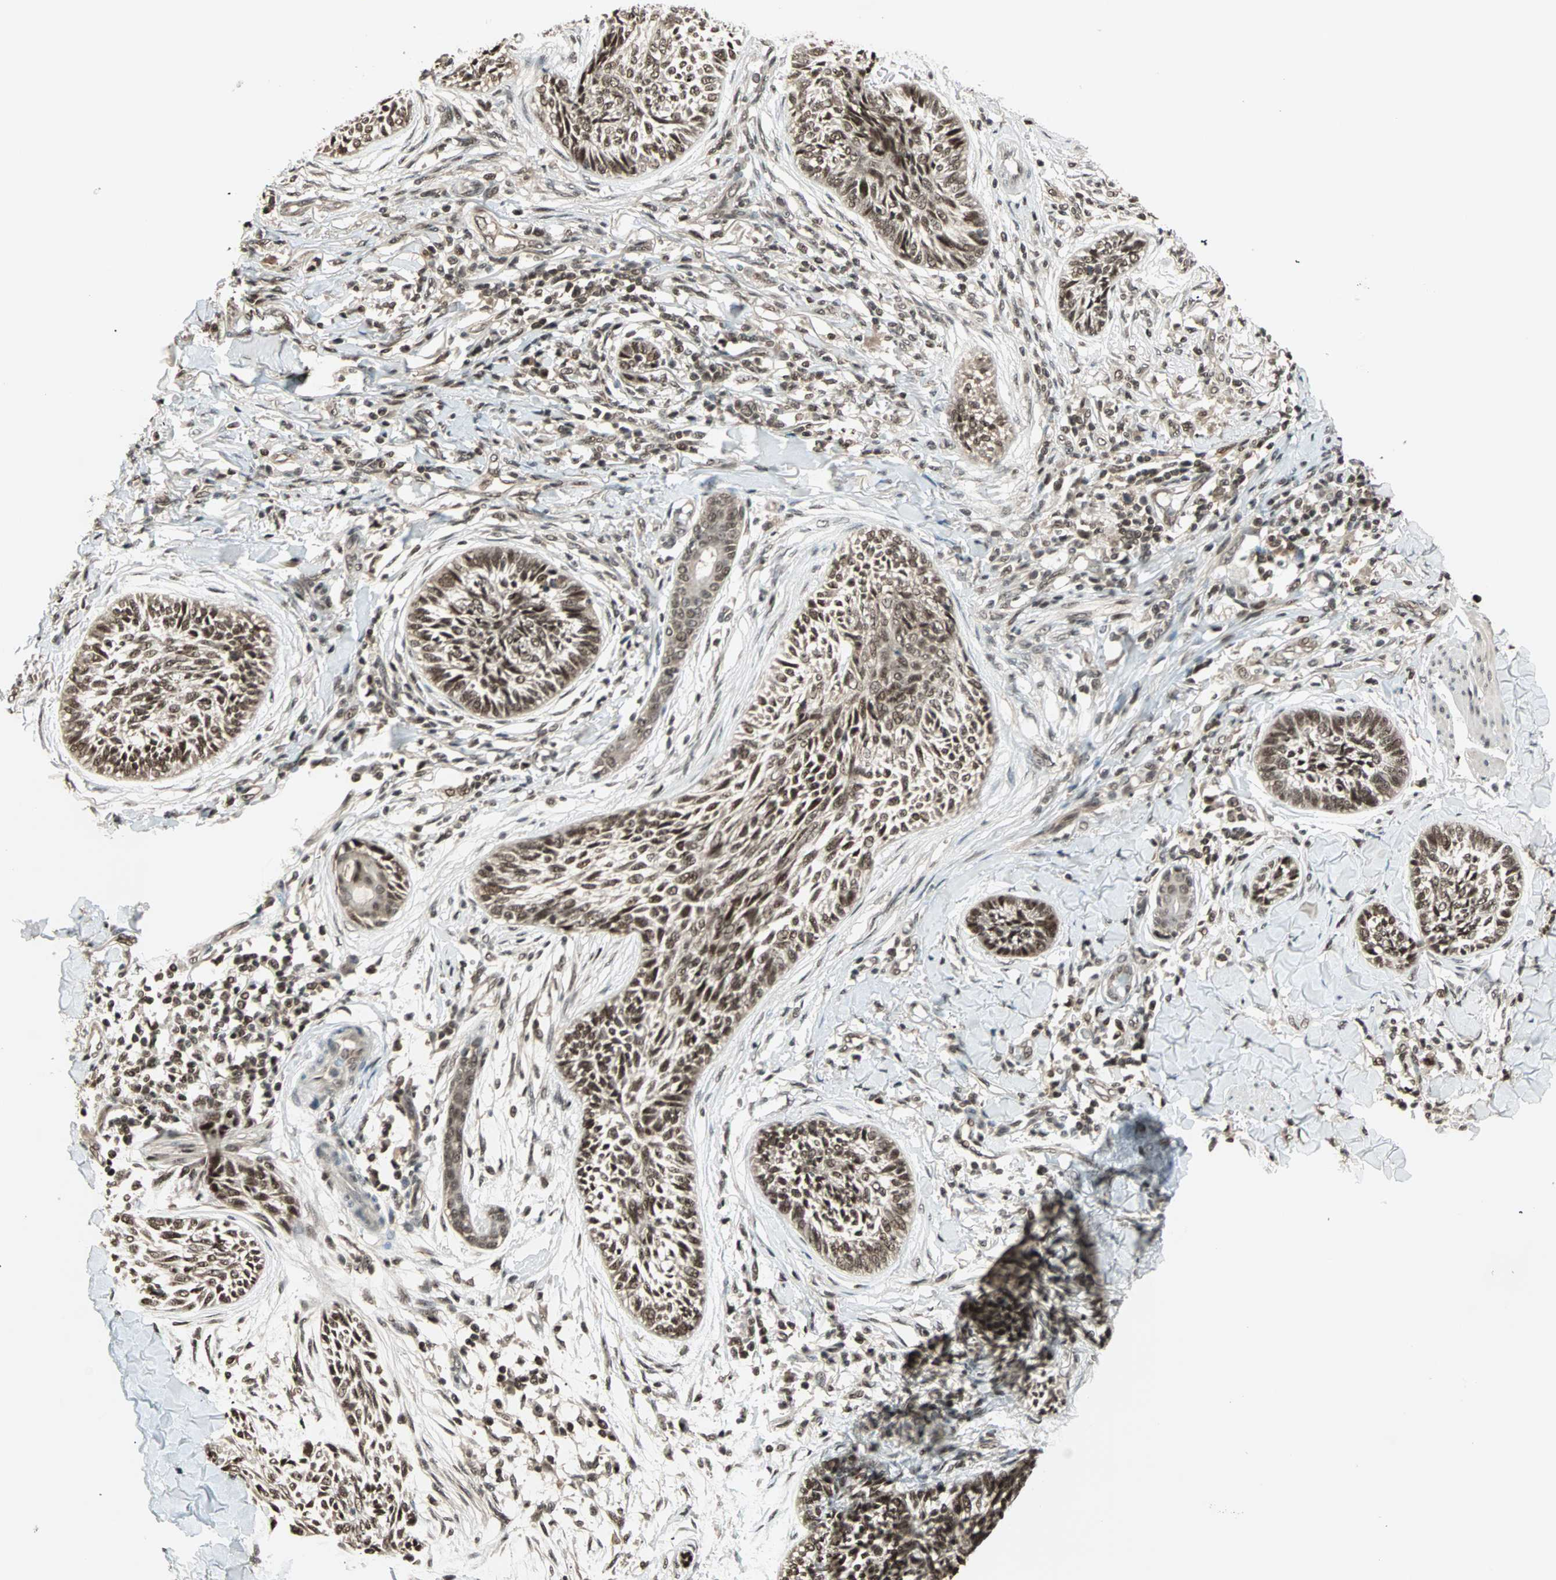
{"staining": {"intensity": "strong", "quantity": ">75%", "location": "cytoplasmic/membranous,nuclear"}, "tissue": "skin cancer", "cell_type": "Tumor cells", "image_type": "cancer", "snomed": [{"axis": "morphology", "description": "Papilloma, NOS"}, {"axis": "morphology", "description": "Basal cell carcinoma"}, {"axis": "topography", "description": "Skin"}], "caption": "IHC of human basal cell carcinoma (skin) displays high levels of strong cytoplasmic/membranous and nuclear positivity in about >75% of tumor cells. (DAB (3,3'-diaminobenzidine) = brown stain, brightfield microscopy at high magnification).", "gene": "ZNF44", "patient": {"sex": "male", "age": 87}}